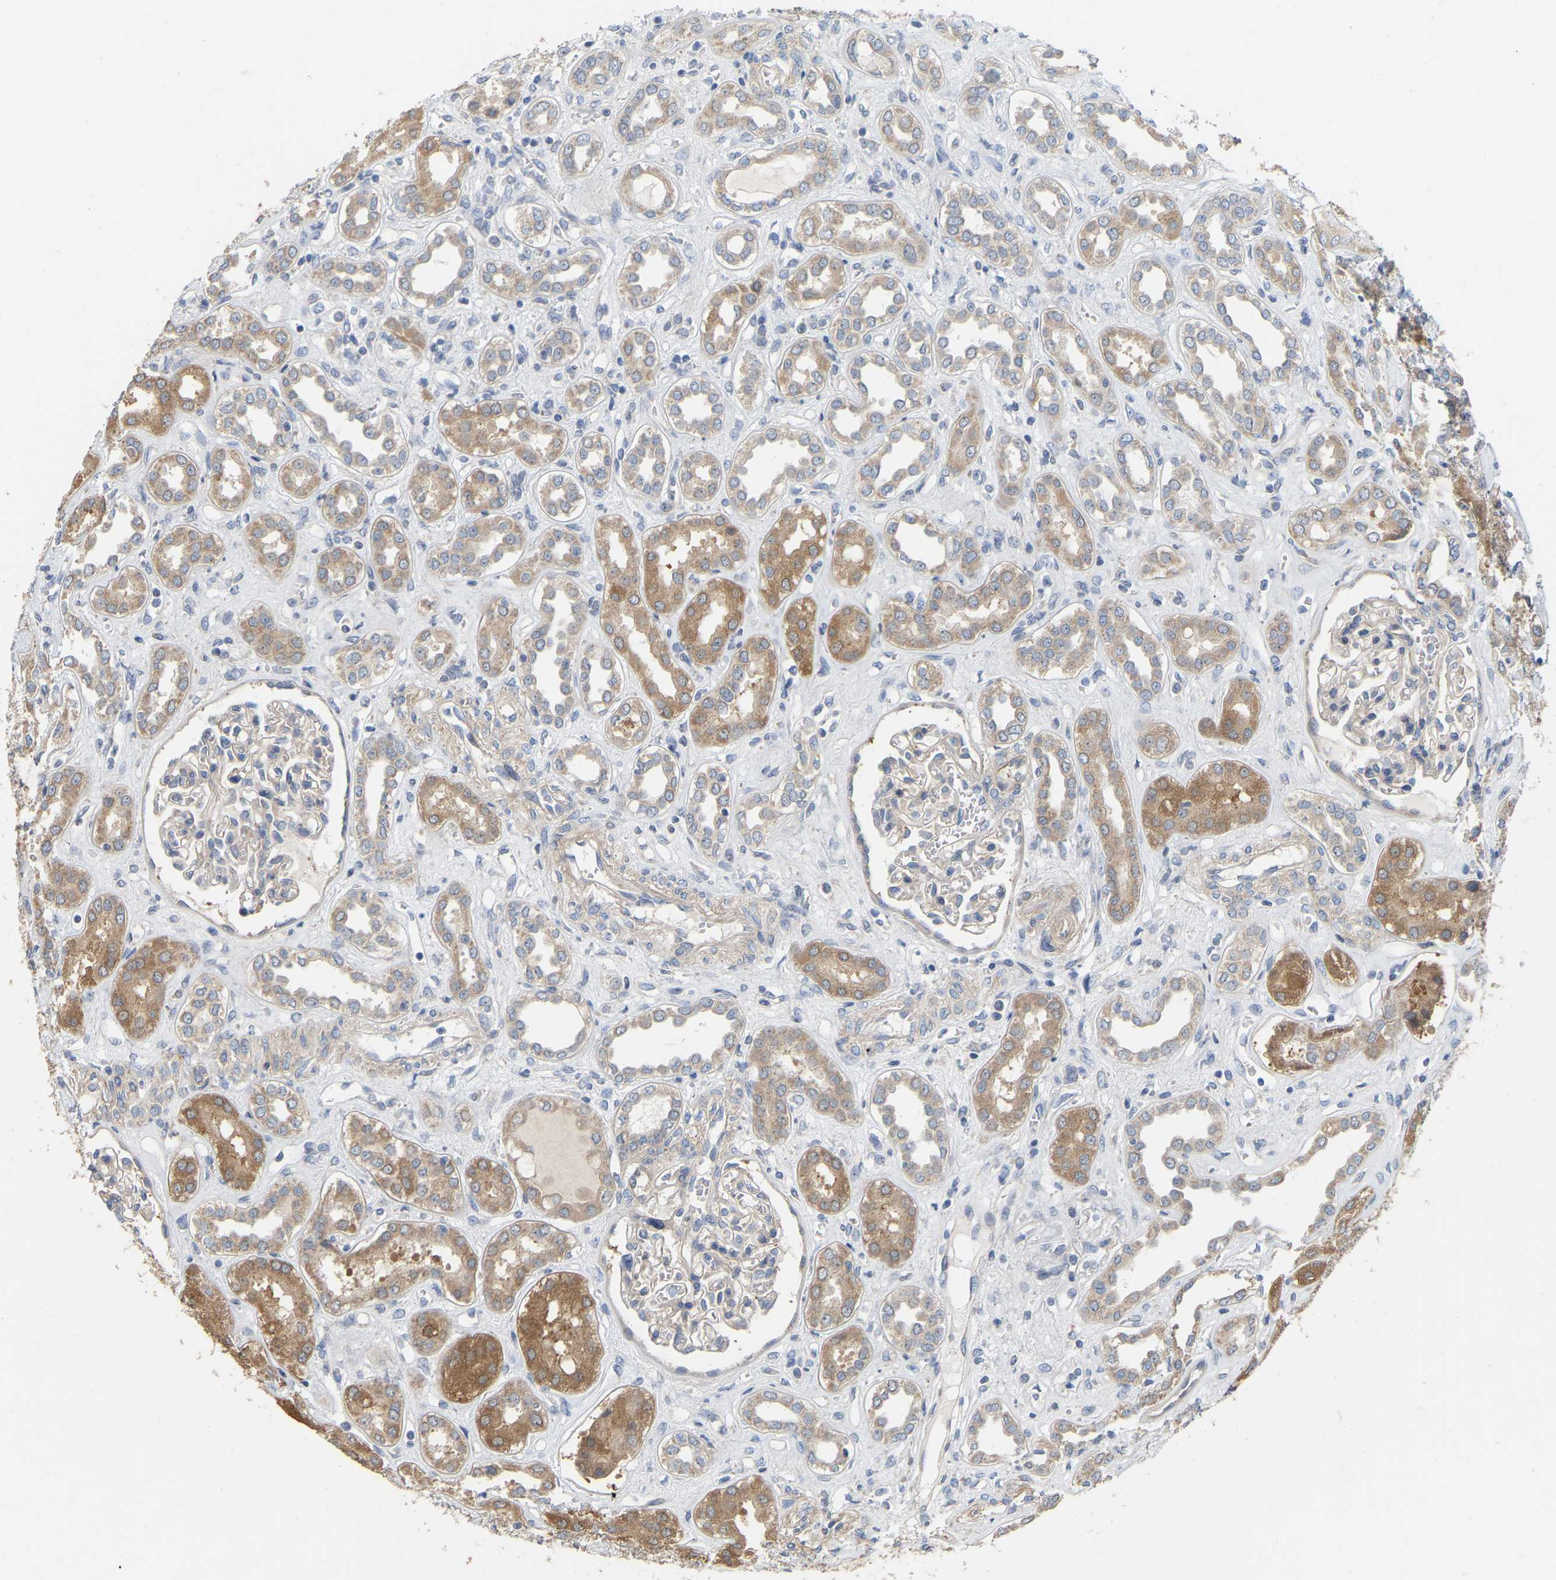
{"staining": {"intensity": "negative", "quantity": "none", "location": "none"}, "tissue": "kidney", "cell_type": "Cells in glomeruli", "image_type": "normal", "snomed": [{"axis": "morphology", "description": "Normal tissue, NOS"}, {"axis": "topography", "description": "Kidney"}], "caption": "This is an immunohistochemistry (IHC) photomicrograph of benign kidney. There is no expression in cells in glomeruli.", "gene": "SSH1", "patient": {"sex": "male", "age": 59}}